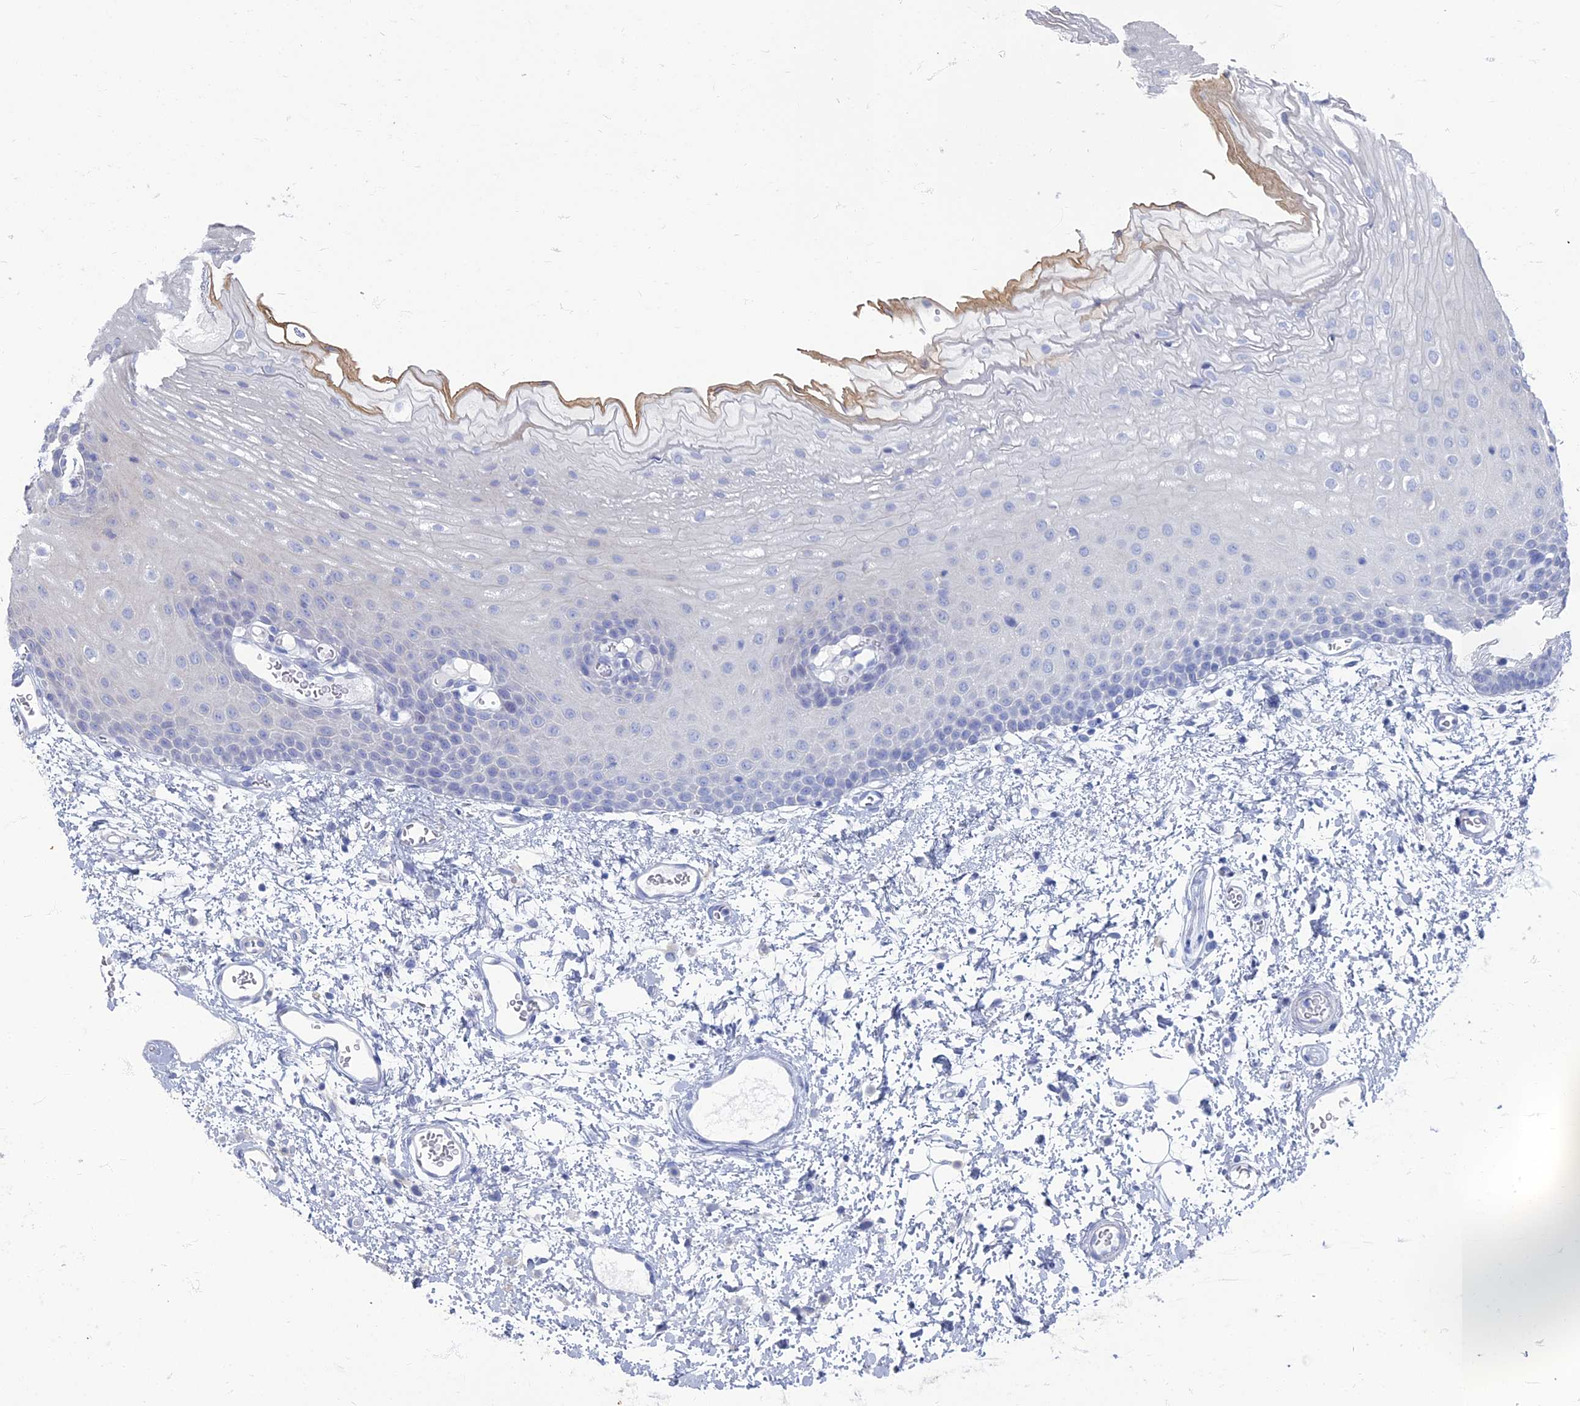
{"staining": {"intensity": "negative", "quantity": "none", "location": "none"}, "tissue": "oral mucosa", "cell_type": "Squamous epithelial cells", "image_type": "normal", "snomed": [{"axis": "morphology", "description": "Normal tissue, NOS"}, {"axis": "topography", "description": "Oral tissue"}], "caption": "Immunohistochemistry (IHC) of unremarkable oral mucosa displays no staining in squamous epithelial cells.", "gene": "TMEM128", "patient": {"sex": "female", "age": 70}}